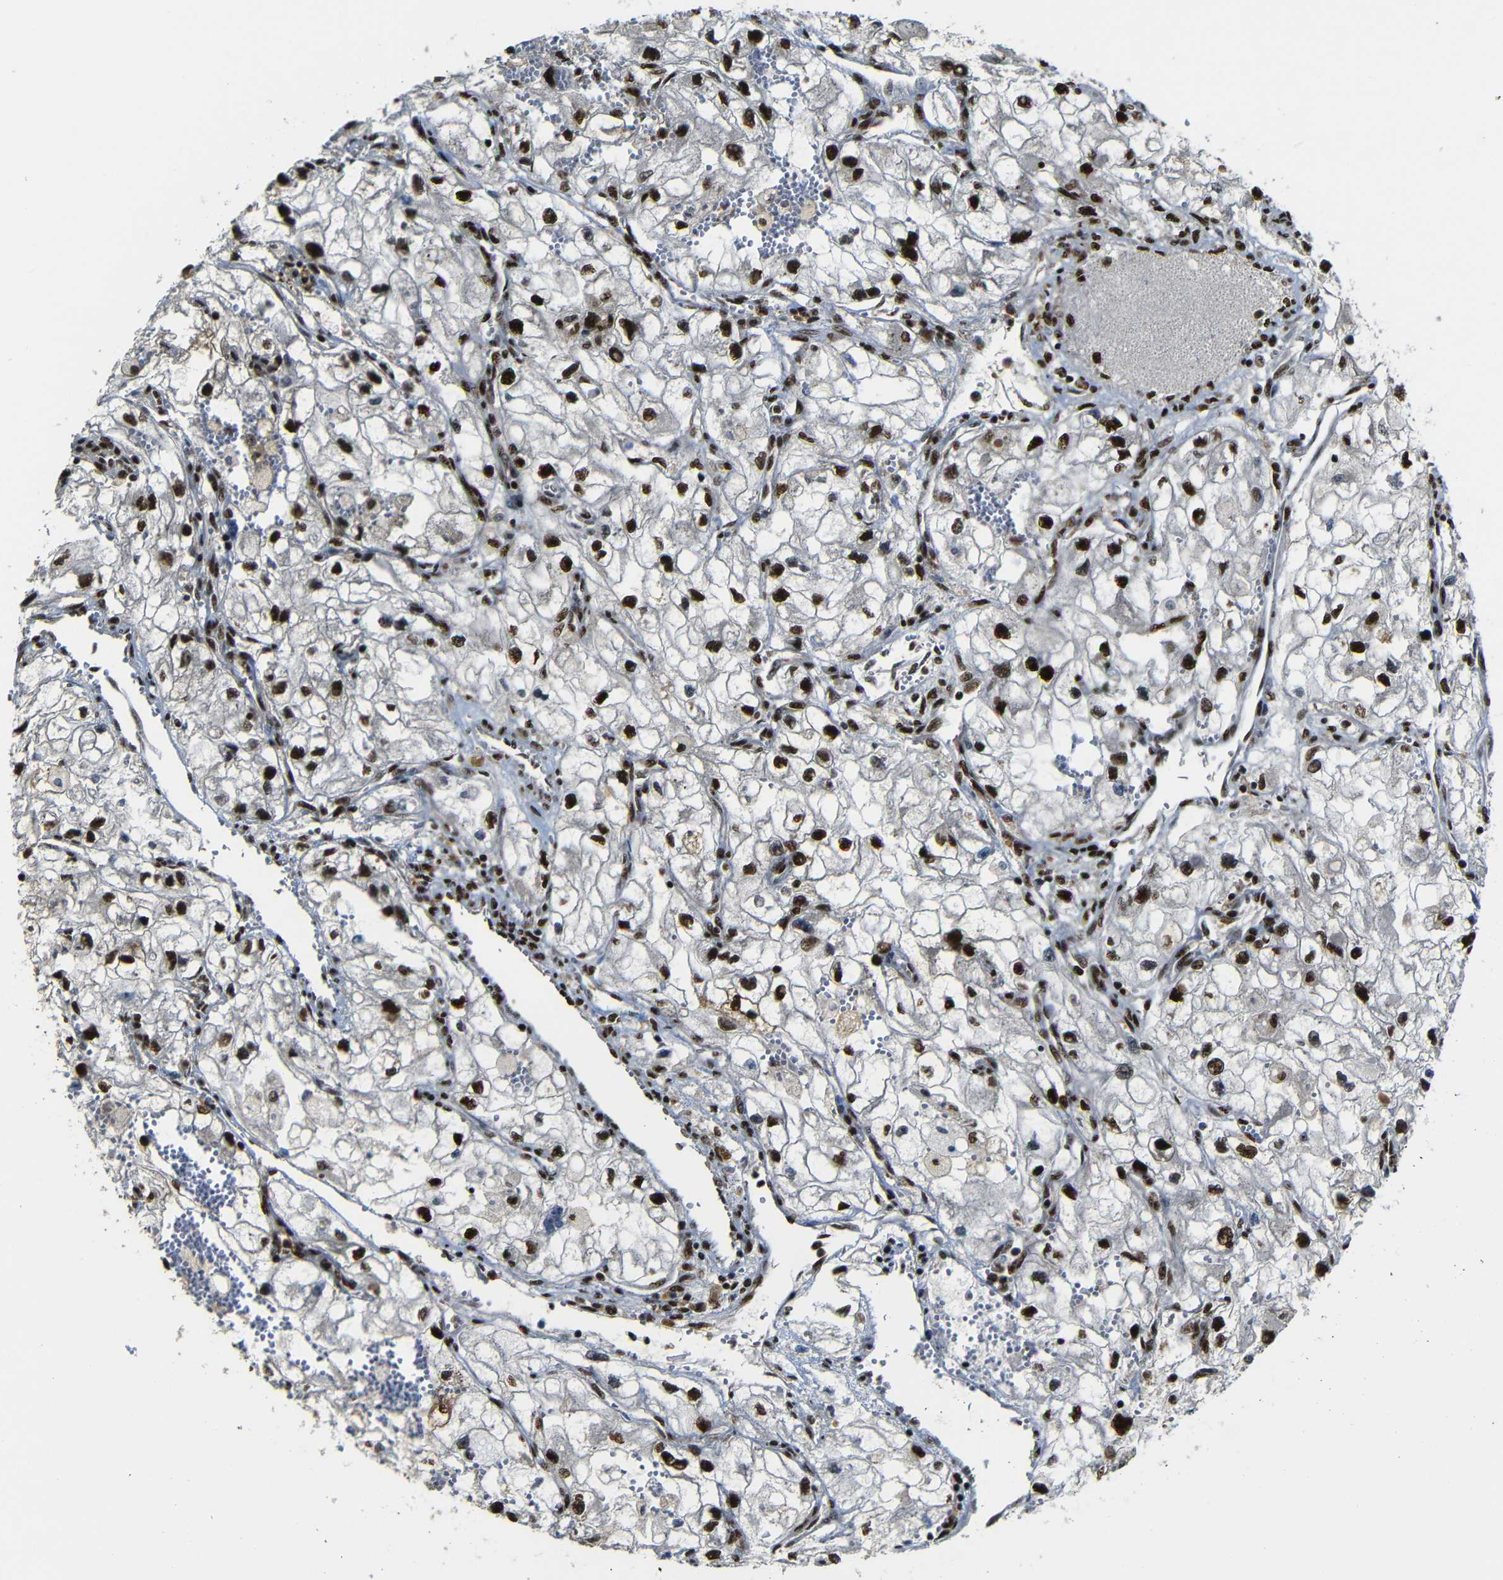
{"staining": {"intensity": "strong", "quantity": ">75%", "location": "nuclear"}, "tissue": "renal cancer", "cell_type": "Tumor cells", "image_type": "cancer", "snomed": [{"axis": "morphology", "description": "Adenocarcinoma, NOS"}, {"axis": "topography", "description": "Kidney"}], "caption": "Immunohistochemistry histopathology image of adenocarcinoma (renal) stained for a protein (brown), which shows high levels of strong nuclear positivity in about >75% of tumor cells.", "gene": "TCF7L2", "patient": {"sex": "female", "age": 70}}